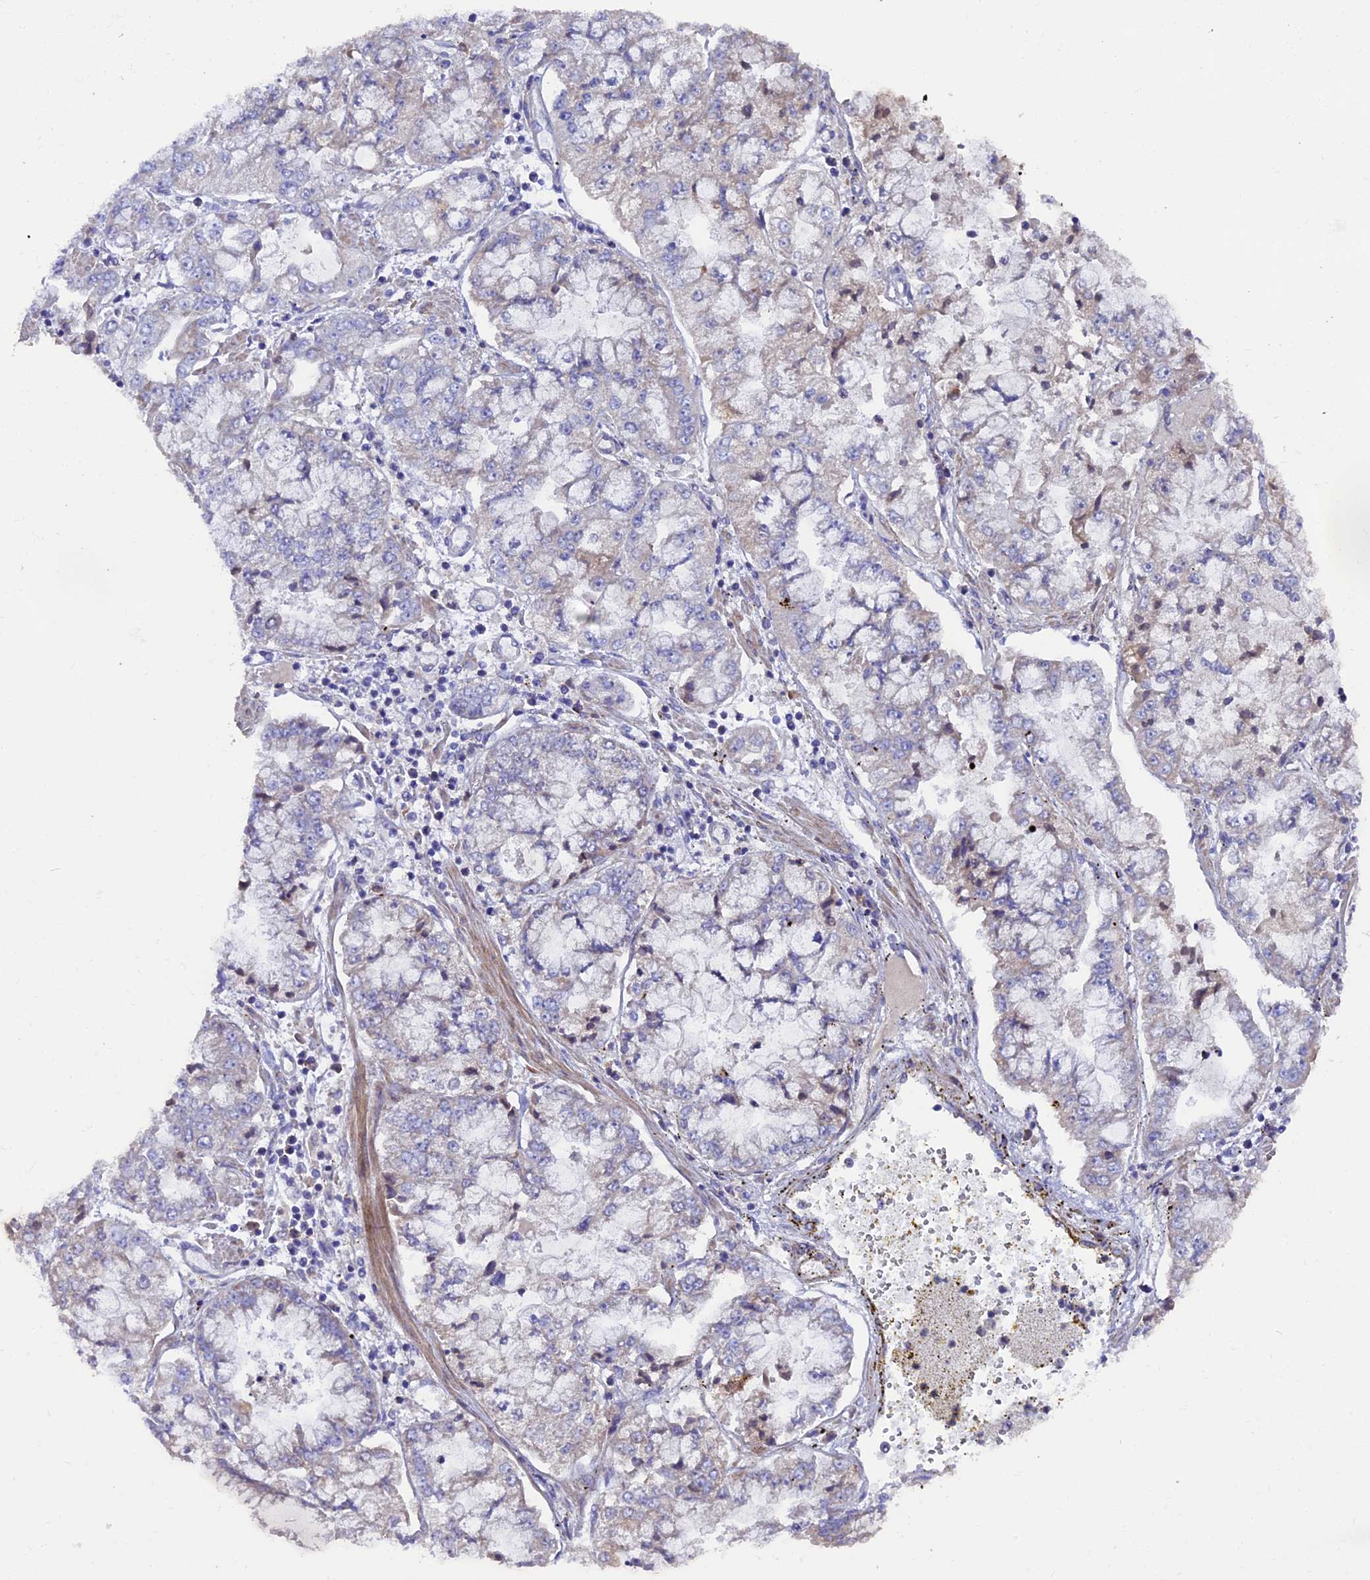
{"staining": {"intensity": "weak", "quantity": "<25%", "location": "cytoplasmic/membranous"}, "tissue": "stomach cancer", "cell_type": "Tumor cells", "image_type": "cancer", "snomed": [{"axis": "morphology", "description": "Adenocarcinoma, NOS"}, {"axis": "topography", "description": "Stomach"}], "caption": "DAB (3,3'-diaminobenzidine) immunohistochemical staining of human stomach cancer reveals no significant positivity in tumor cells. Nuclei are stained in blue.", "gene": "PIGU", "patient": {"sex": "male", "age": 76}}